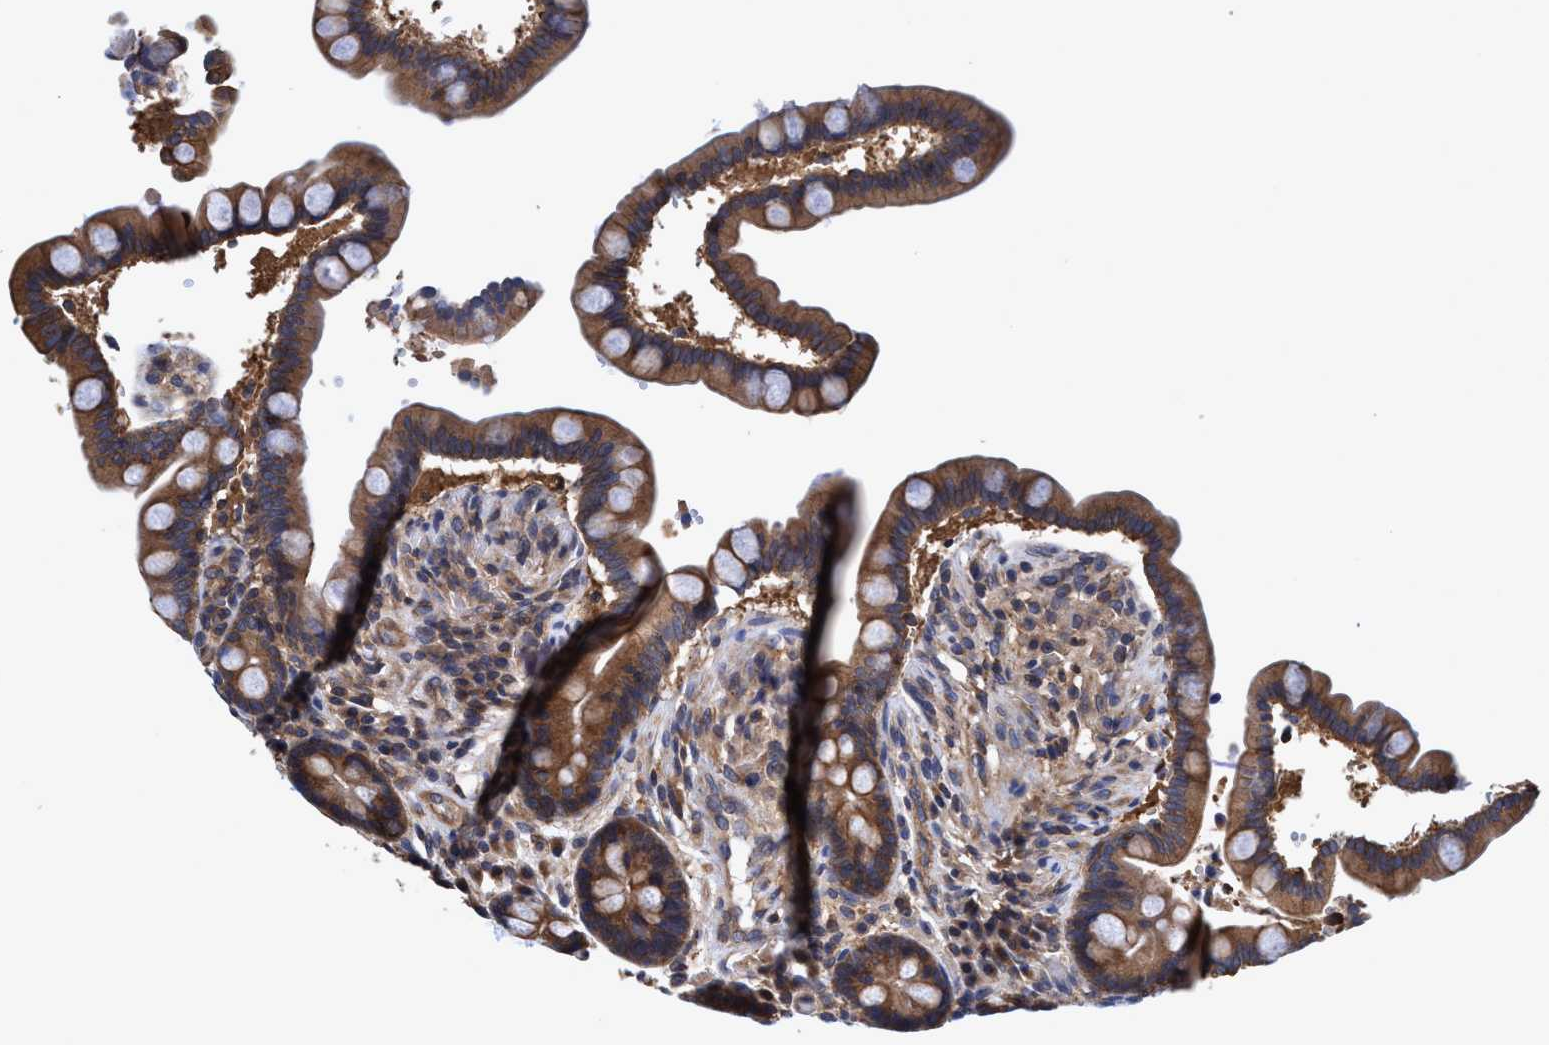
{"staining": {"intensity": "moderate", "quantity": ">75%", "location": "cytoplasmic/membranous"}, "tissue": "colon", "cell_type": "Endothelial cells", "image_type": "normal", "snomed": [{"axis": "morphology", "description": "Normal tissue, NOS"}, {"axis": "topography", "description": "Colon"}], "caption": "A medium amount of moderate cytoplasmic/membranous positivity is present in about >75% of endothelial cells in unremarkable colon. Ihc stains the protein in brown and the nuclei are stained blue.", "gene": "CALCOCO2", "patient": {"sex": "male", "age": 73}}